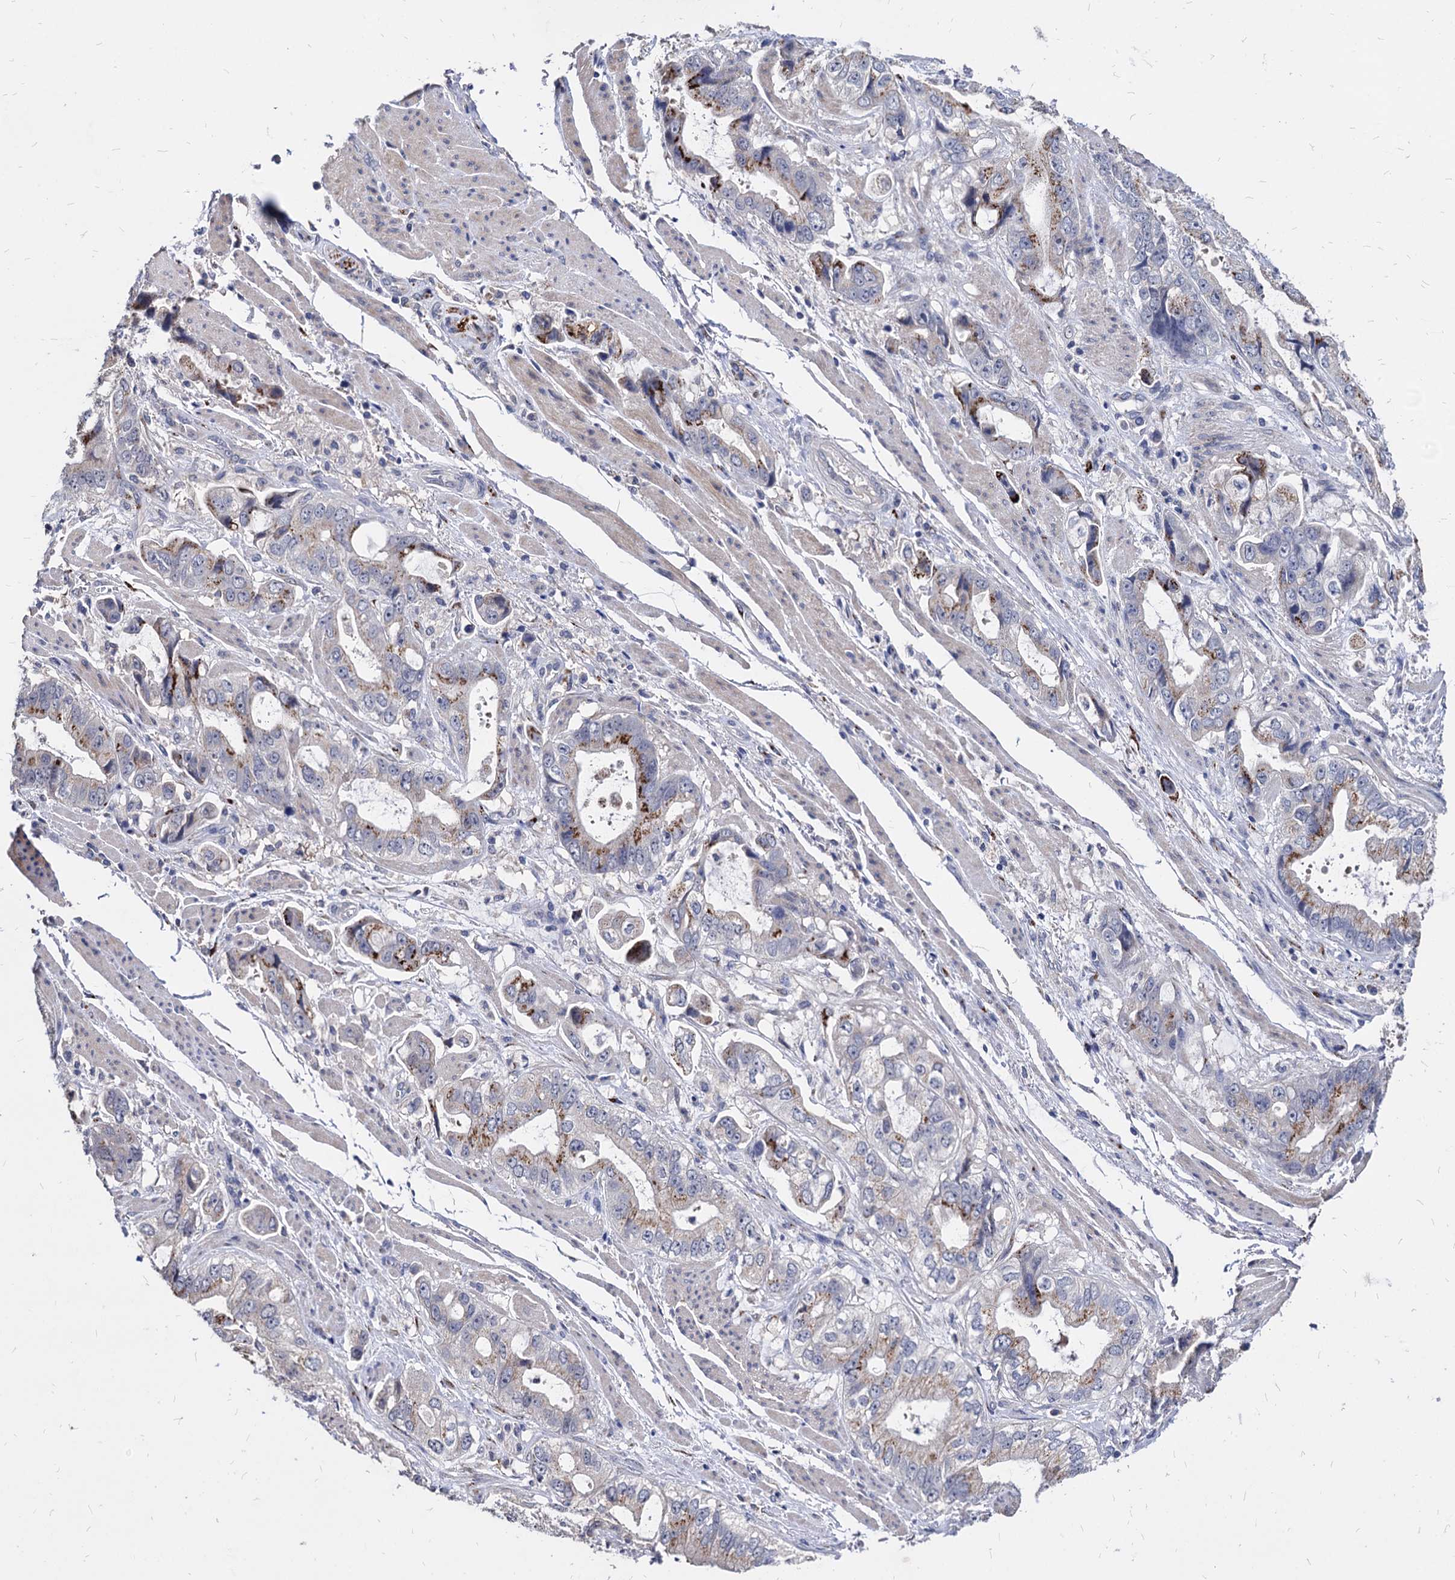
{"staining": {"intensity": "strong", "quantity": "25%-75%", "location": "cytoplasmic/membranous"}, "tissue": "stomach cancer", "cell_type": "Tumor cells", "image_type": "cancer", "snomed": [{"axis": "morphology", "description": "Adenocarcinoma, NOS"}, {"axis": "topography", "description": "Stomach"}], "caption": "Protein expression analysis of stomach cancer reveals strong cytoplasmic/membranous staining in about 25%-75% of tumor cells. (DAB IHC, brown staining for protein, blue staining for nuclei).", "gene": "ESD", "patient": {"sex": "male", "age": 62}}